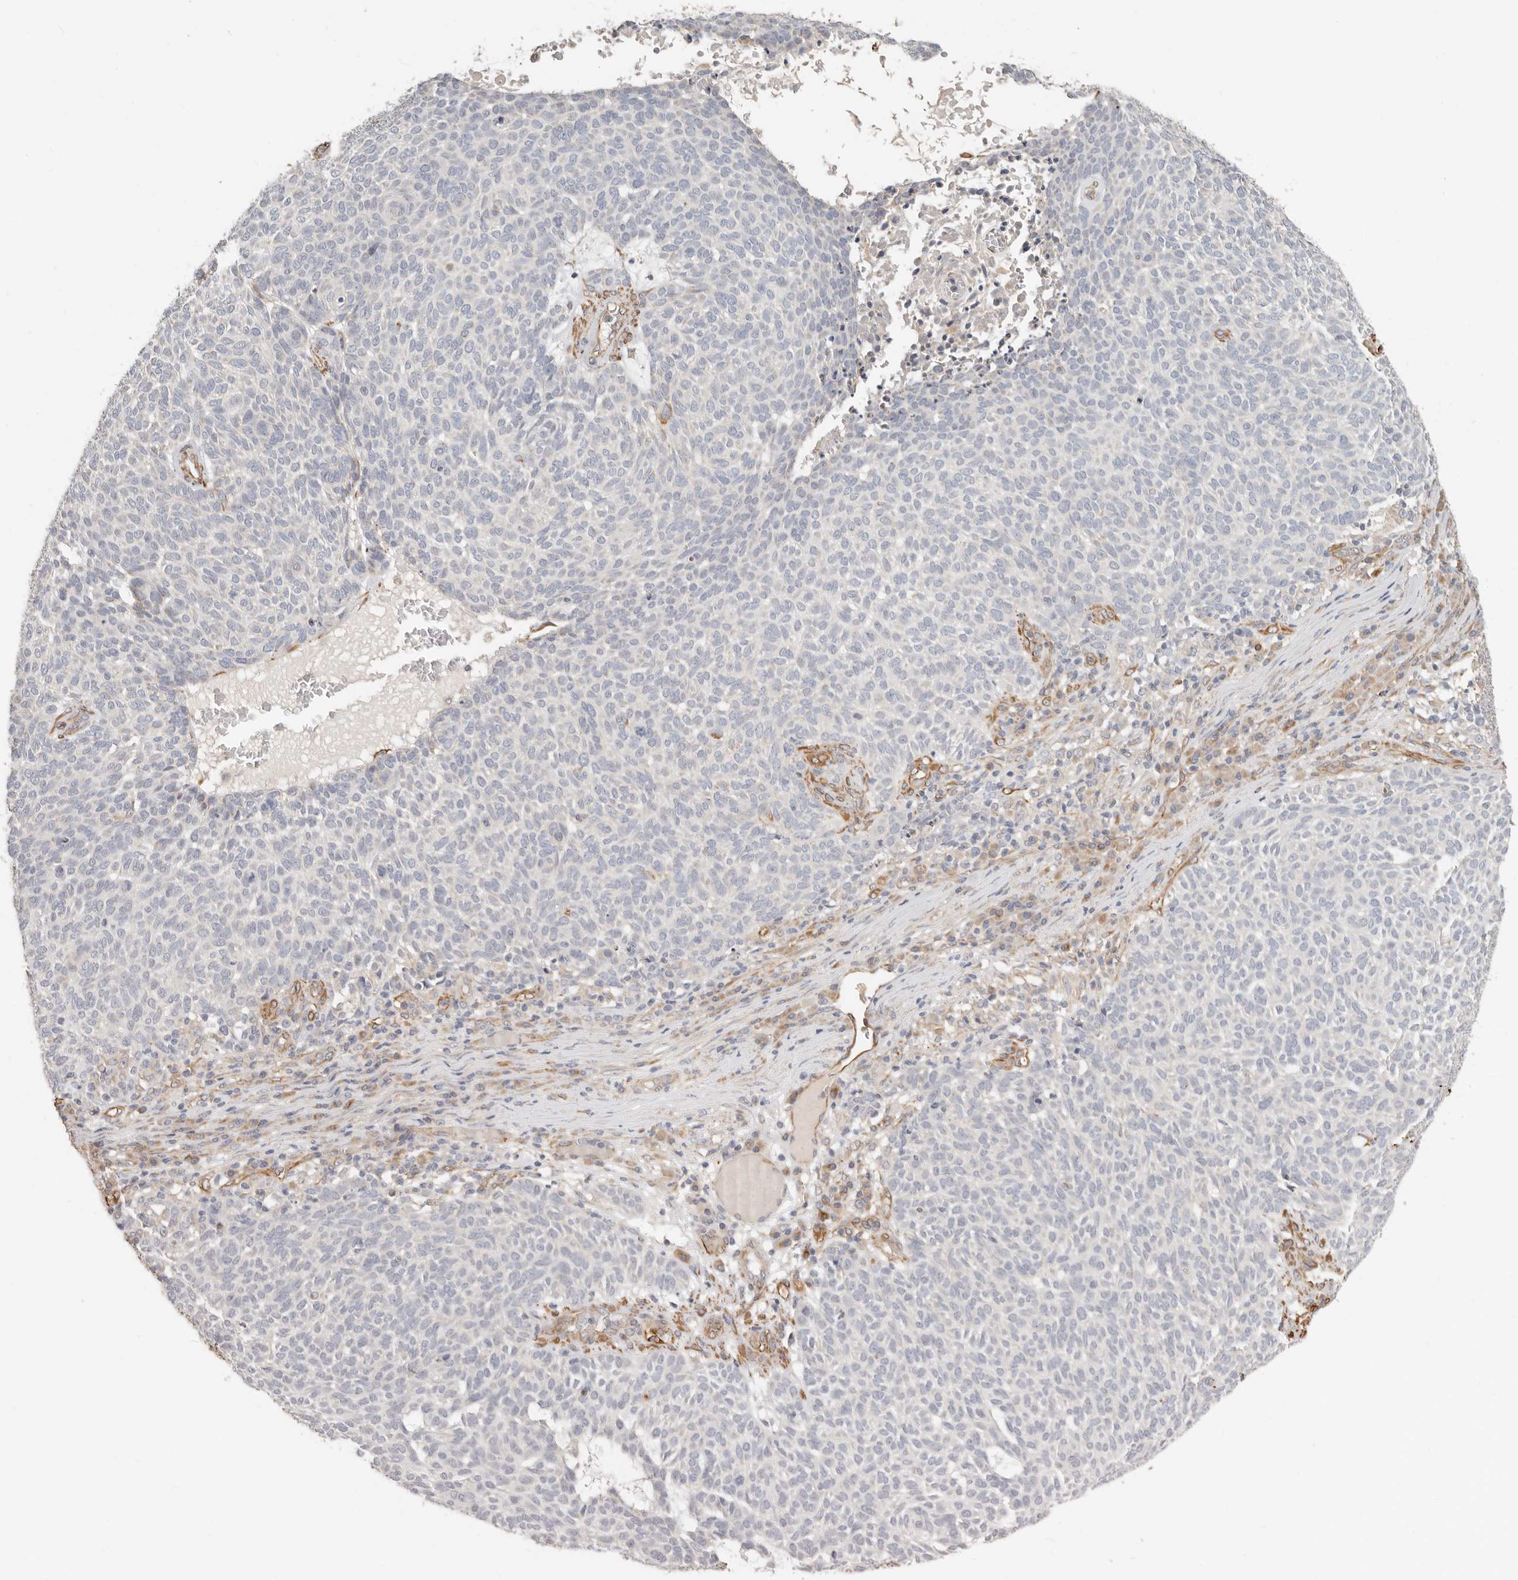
{"staining": {"intensity": "negative", "quantity": "none", "location": "none"}, "tissue": "skin cancer", "cell_type": "Tumor cells", "image_type": "cancer", "snomed": [{"axis": "morphology", "description": "Squamous cell carcinoma, NOS"}, {"axis": "topography", "description": "Skin"}], "caption": "Histopathology image shows no protein staining in tumor cells of skin cancer tissue.", "gene": "SPRING1", "patient": {"sex": "female", "age": 90}}